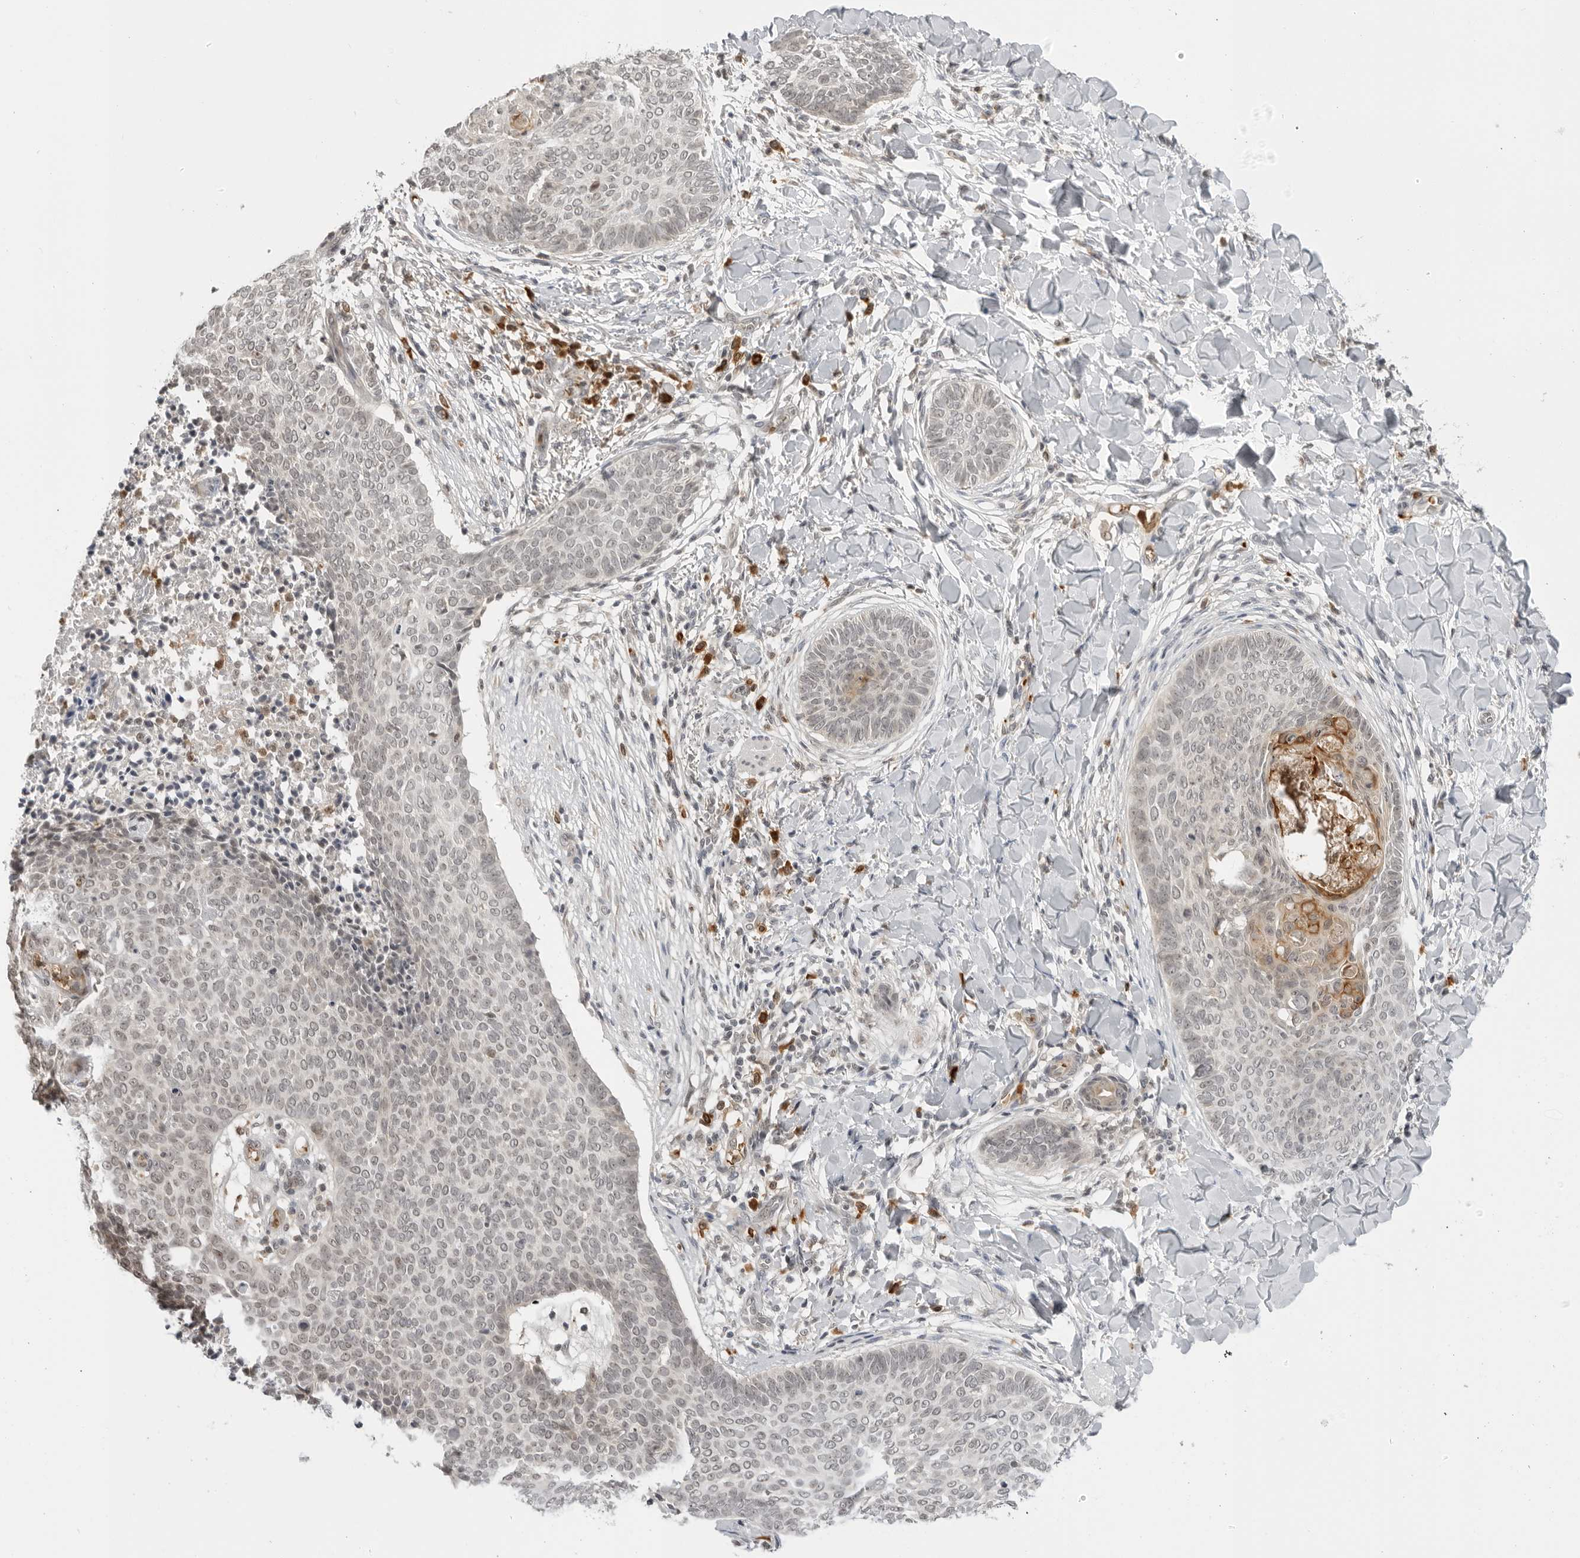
{"staining": {"intensity": "weak", "quantity": "<25%", "location": "nuclear"}, "tissue": "skin cancer", "cell_type": "Tumor cells", "image_type": "cancer", "snomed": [{"axis": "morphology", "description": "Normal tissue, NOS"}, {"axis": "morphology", "description": "Basal cell carcinoma"}, {"axis": "topography", "description": "Skin"}], "caption": "Basal cell carcinoma (skin) was stained to show a protein in brown. There is no significant positivity in tumor cells.", "gene": "SUGCT", "patient": {"sex": "male", "age": 50}}